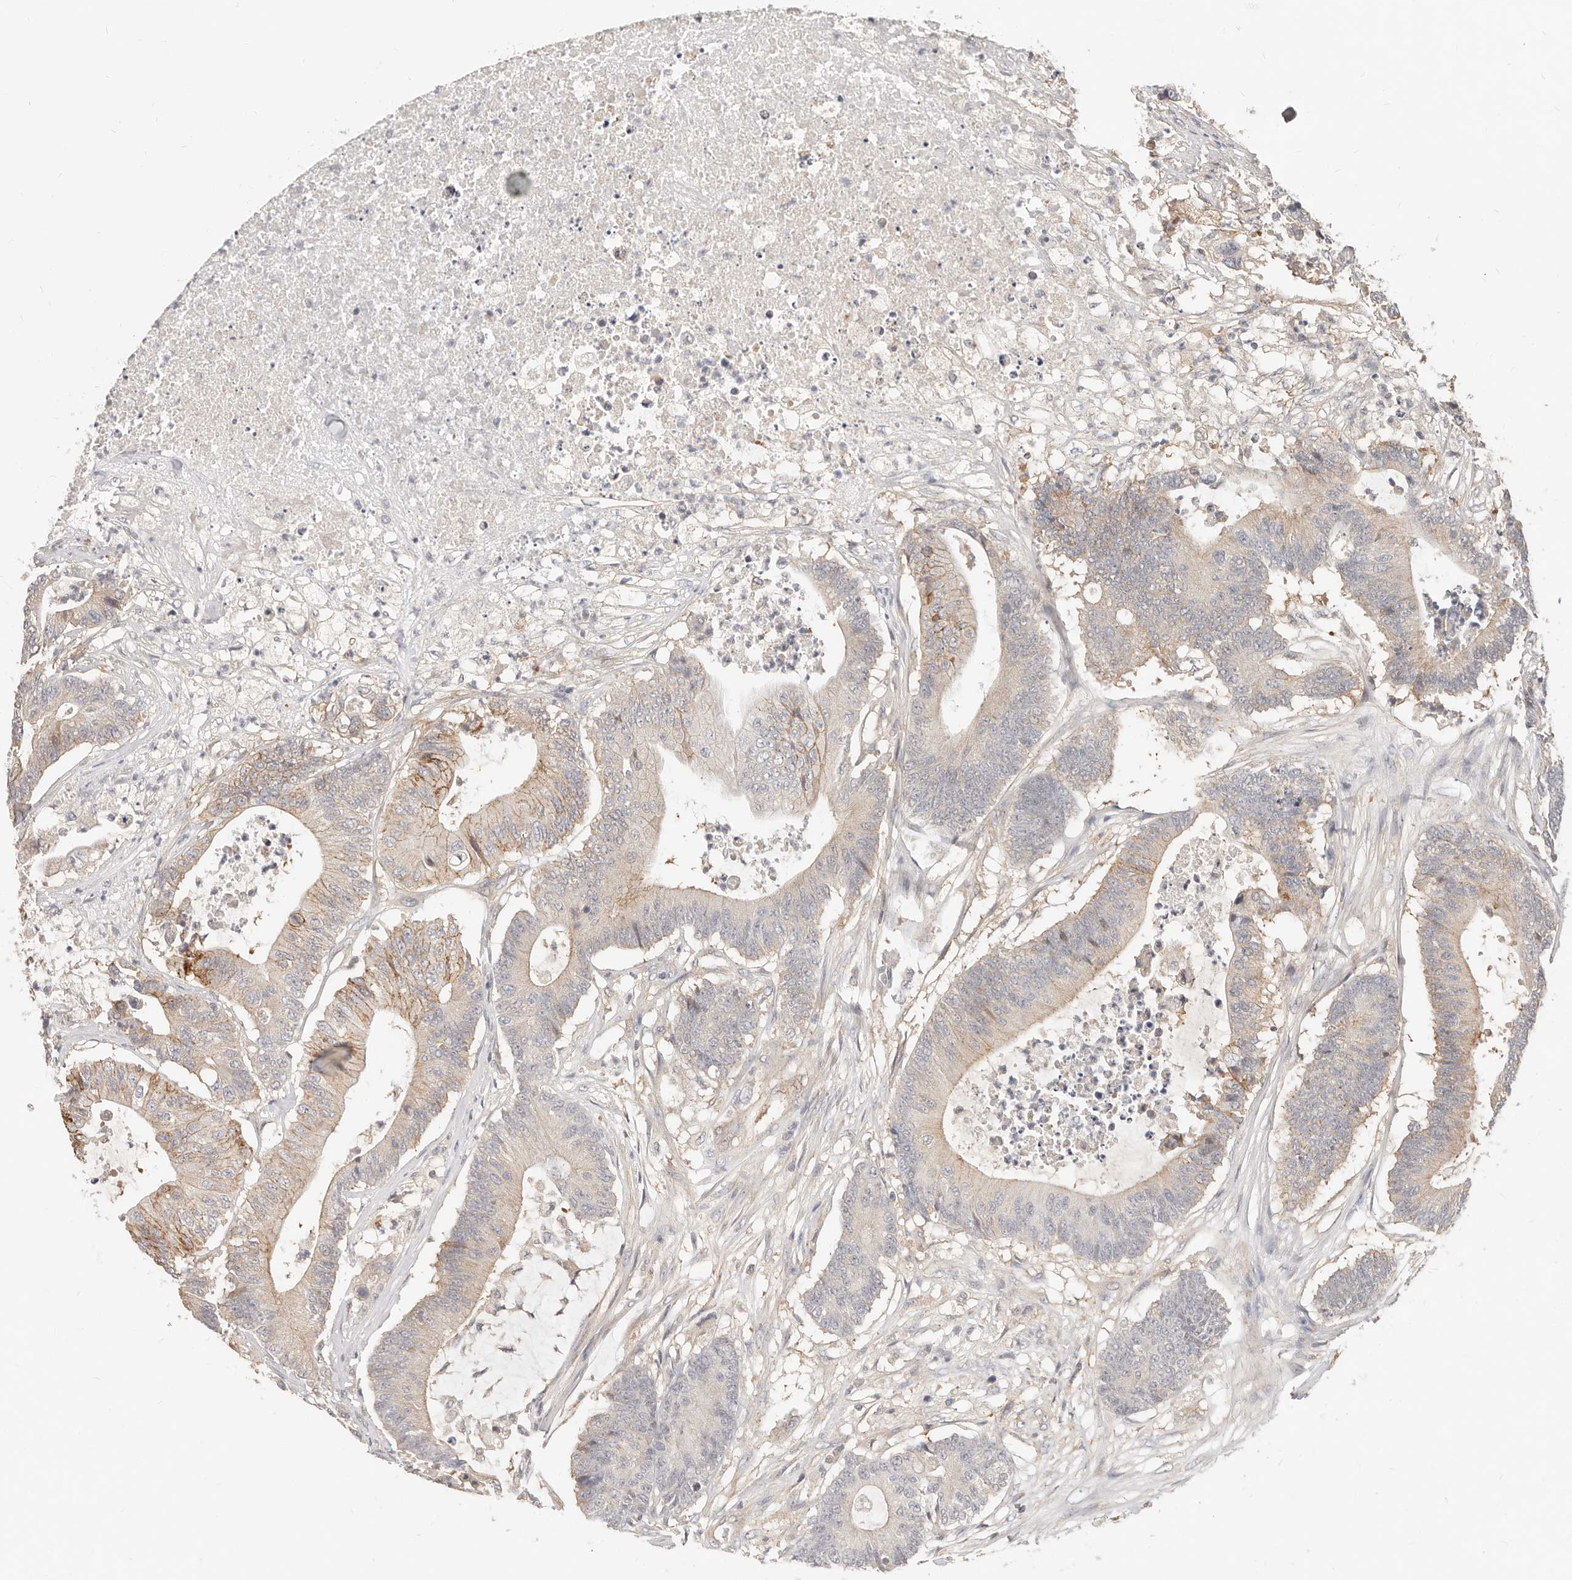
{"staining": {"intensity": "moderate", "quantity": "<25%", "location": "cytoplasmic/membranous"}, "tissue": "colorectal cancer", "cell_type": "Tumor cells", "image_type": "cancer", "snomed": [{"axis": "morphology", "description": "Adenocarcinoma, NOS"}, {"axis": "topography", "description": "Colon"}], "caption": "High-power microscopy captured an IHC photomicrograph of colorectal cancer, revealing moderate cytoplasmic/membranous positivity in about <25% of tumor cells. Using DAB (brown) and hematoxylin (blue) stains, captured at high magnification using brightfield microscopy.", "gene": "DTNBP1", "patient": {"sex": "female", "age": 84}}